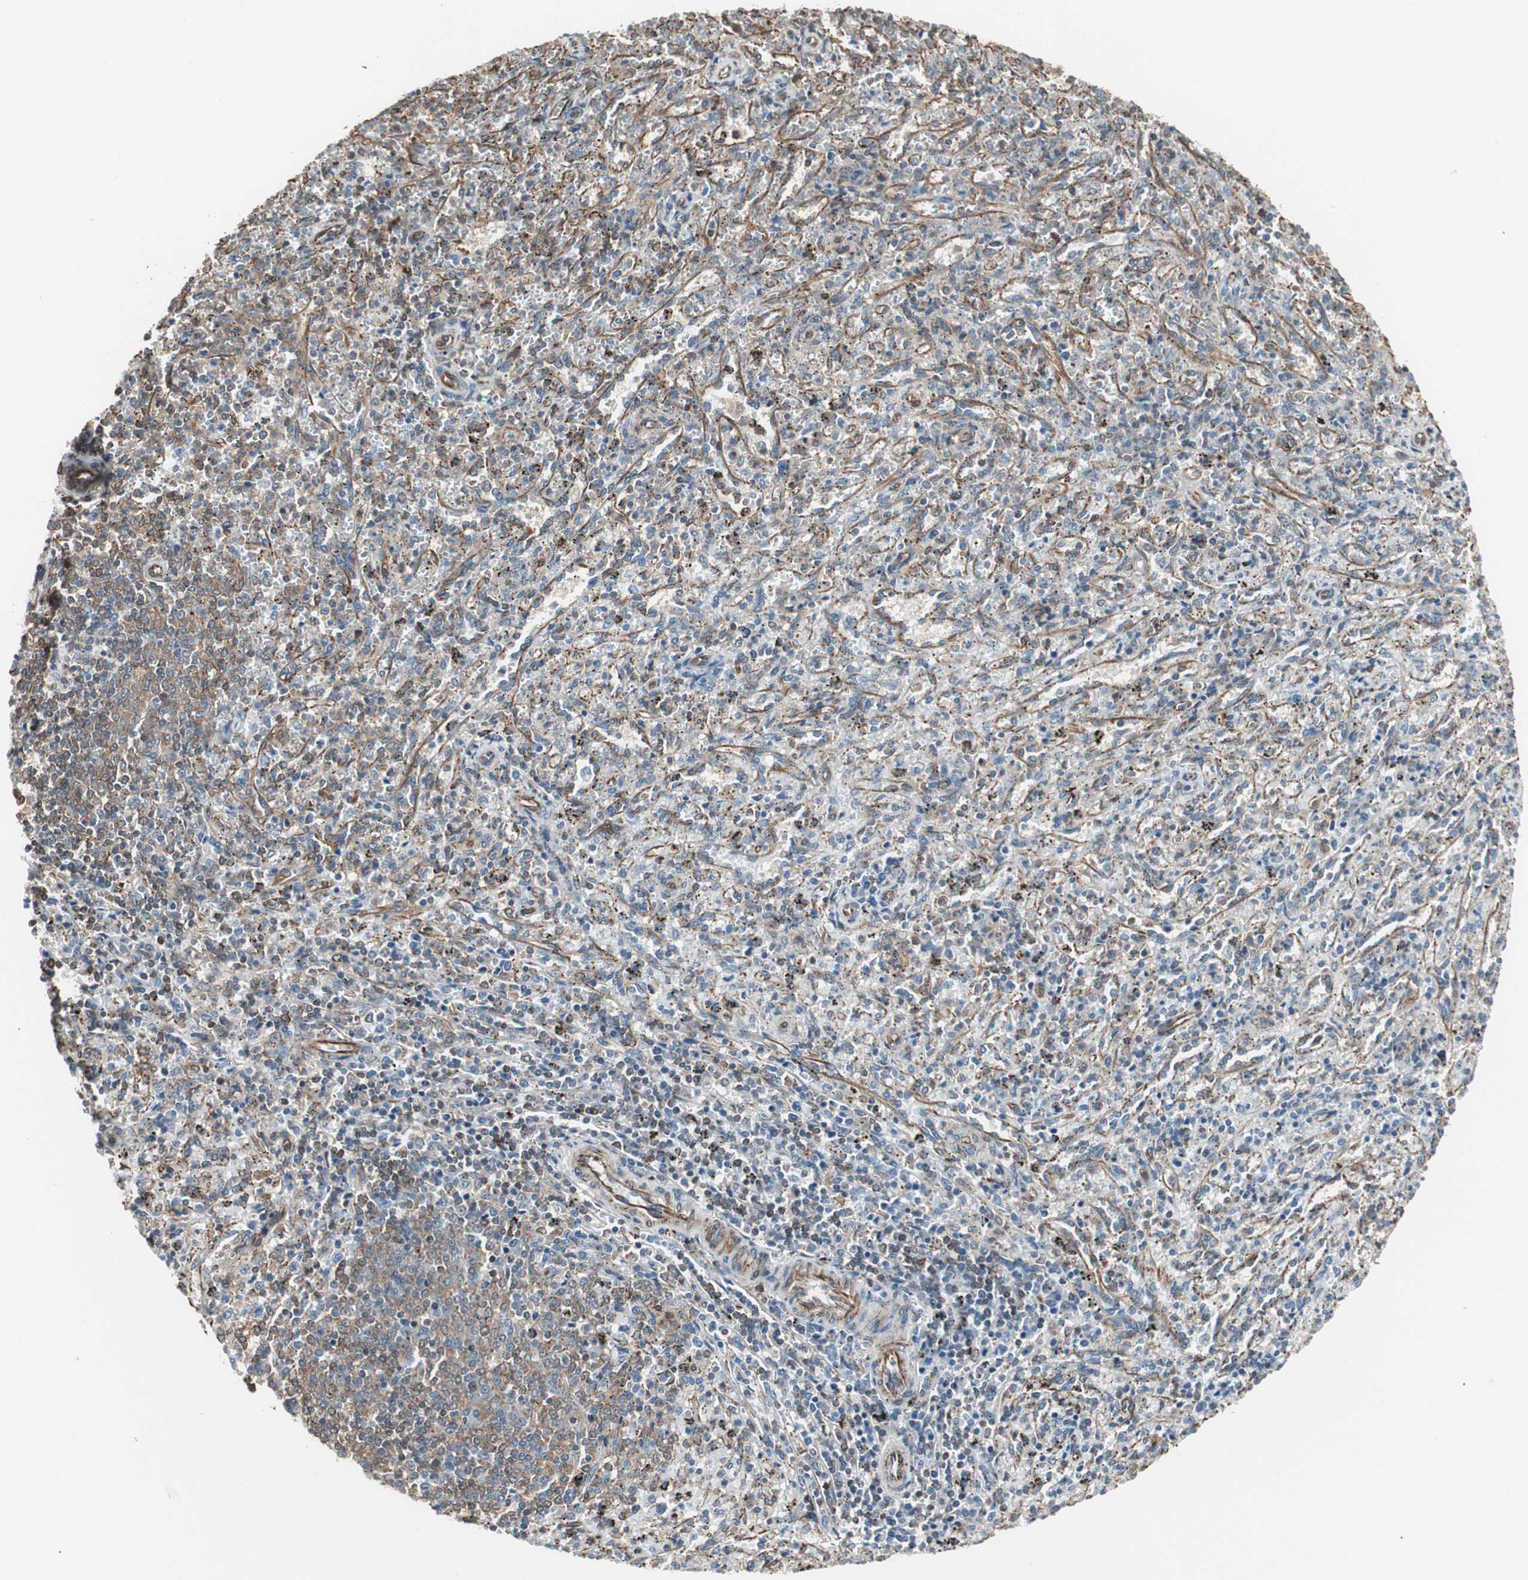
{"staining": {"intensity": "weak", "quantity": "25%-75%", "location": "cytoplasmic/membranous"}, "tissue": "spleen", "cell_type": "Cells in red pulp", "image_type": "normal", "snomed": [{"axis": "morphology", "description": "Normal tissue, NOS"}, {"axis": "topography", "description": "Spleen"}], "caption": "Immunohistochemical staining of benign spleen exhibits weak cytoplasmic/membranous protein expression in about 25%-75% of cells in red pulp.", "gene": "MAD2L2", "patient": {"sex": "female", "age": 10}}